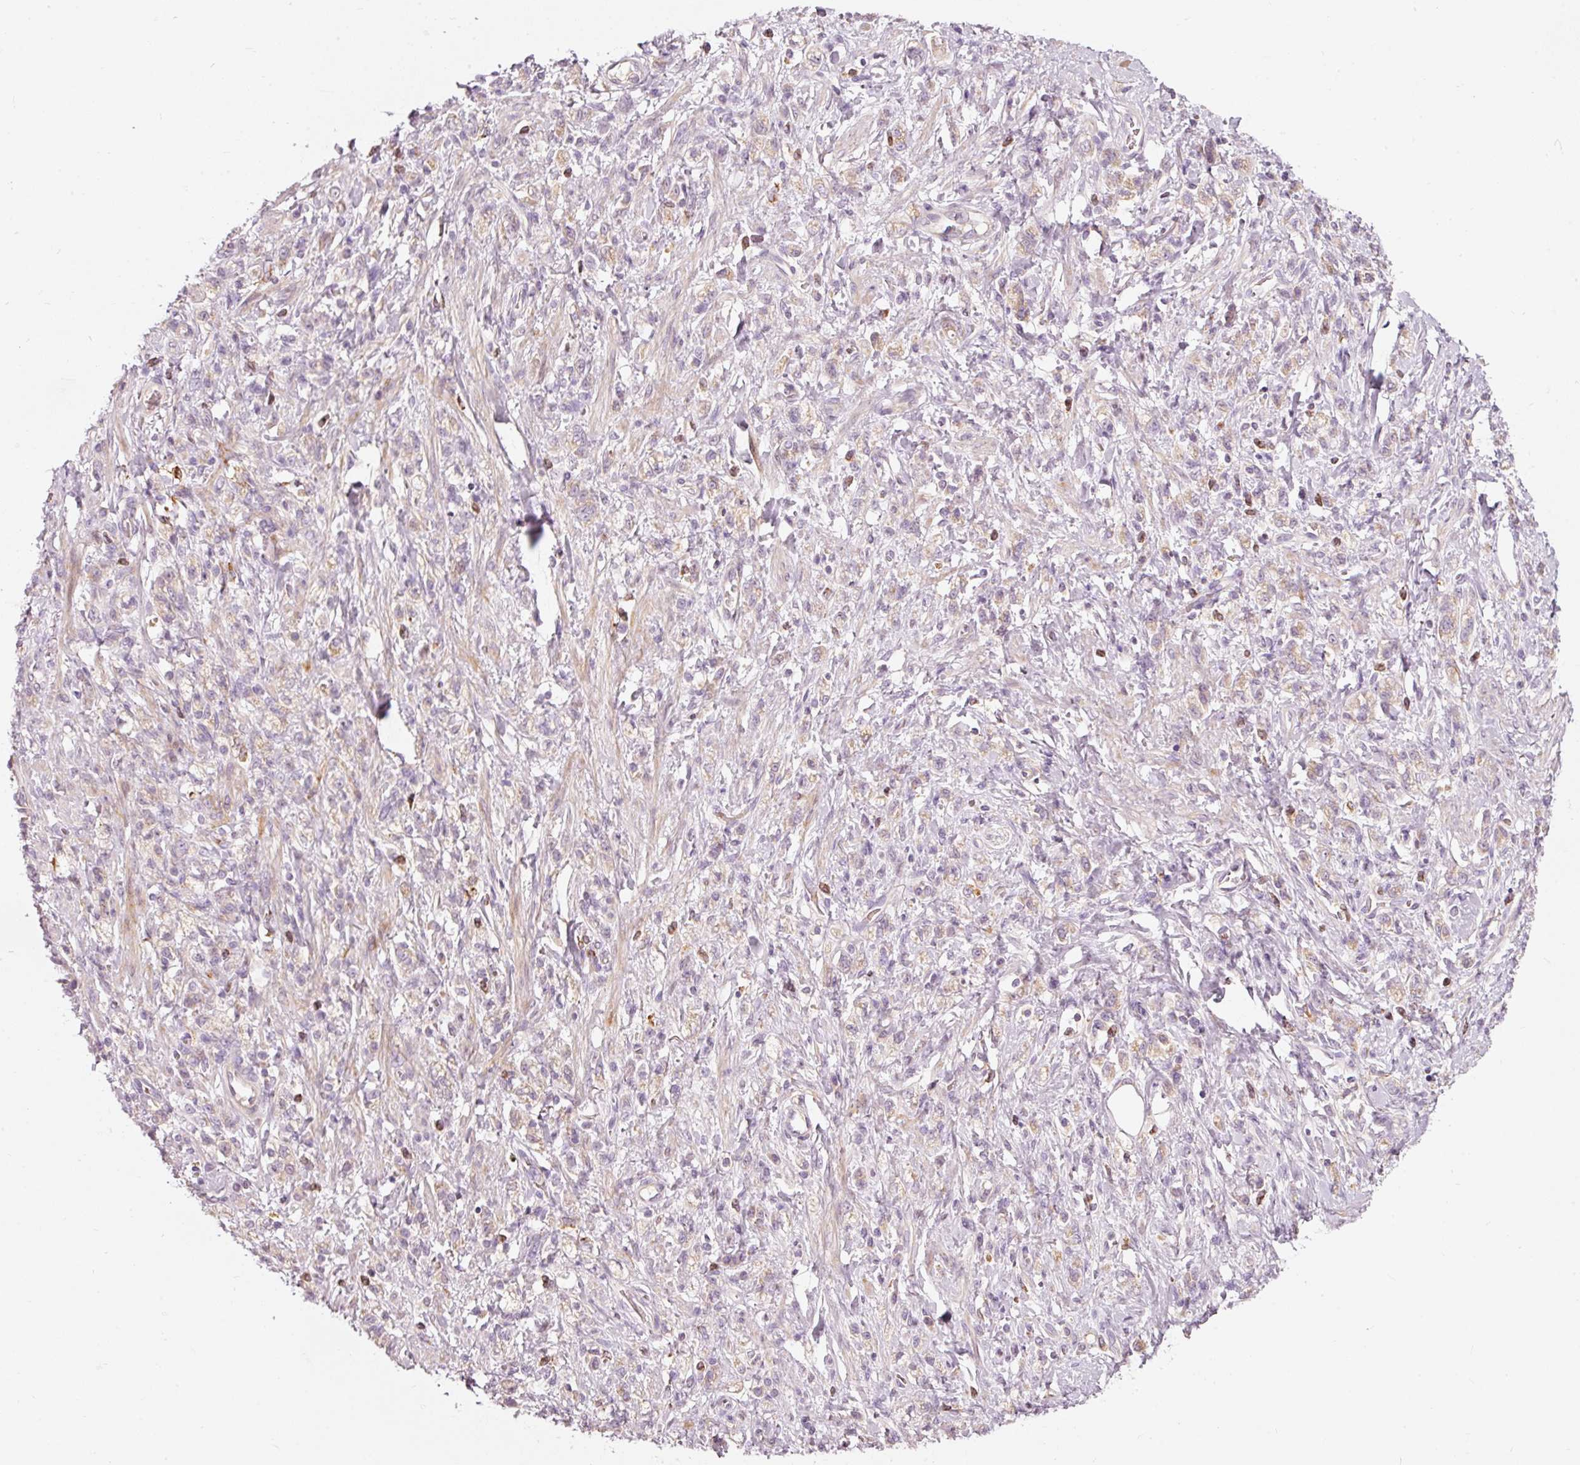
{"staining": {"intensity": "negative", "quantity": "none", "location": "none"}, "tissue": "stomach cancer", "cell_type": "Tumor cells", "image_type": "cancer", "snomed": [{"axis": "morphology", "description": "Adenocarcinoma, NOS"}, {"axis": "topography", "description": "Stomach"}], "caption": "The immunohistochemistry (IHC) photomicrograph has no significant staining in tumor cells of adenocarcinoma (stomach) tissue.", "gene": "KLHL21", "patient": {"sex": "male", "age": 77}}